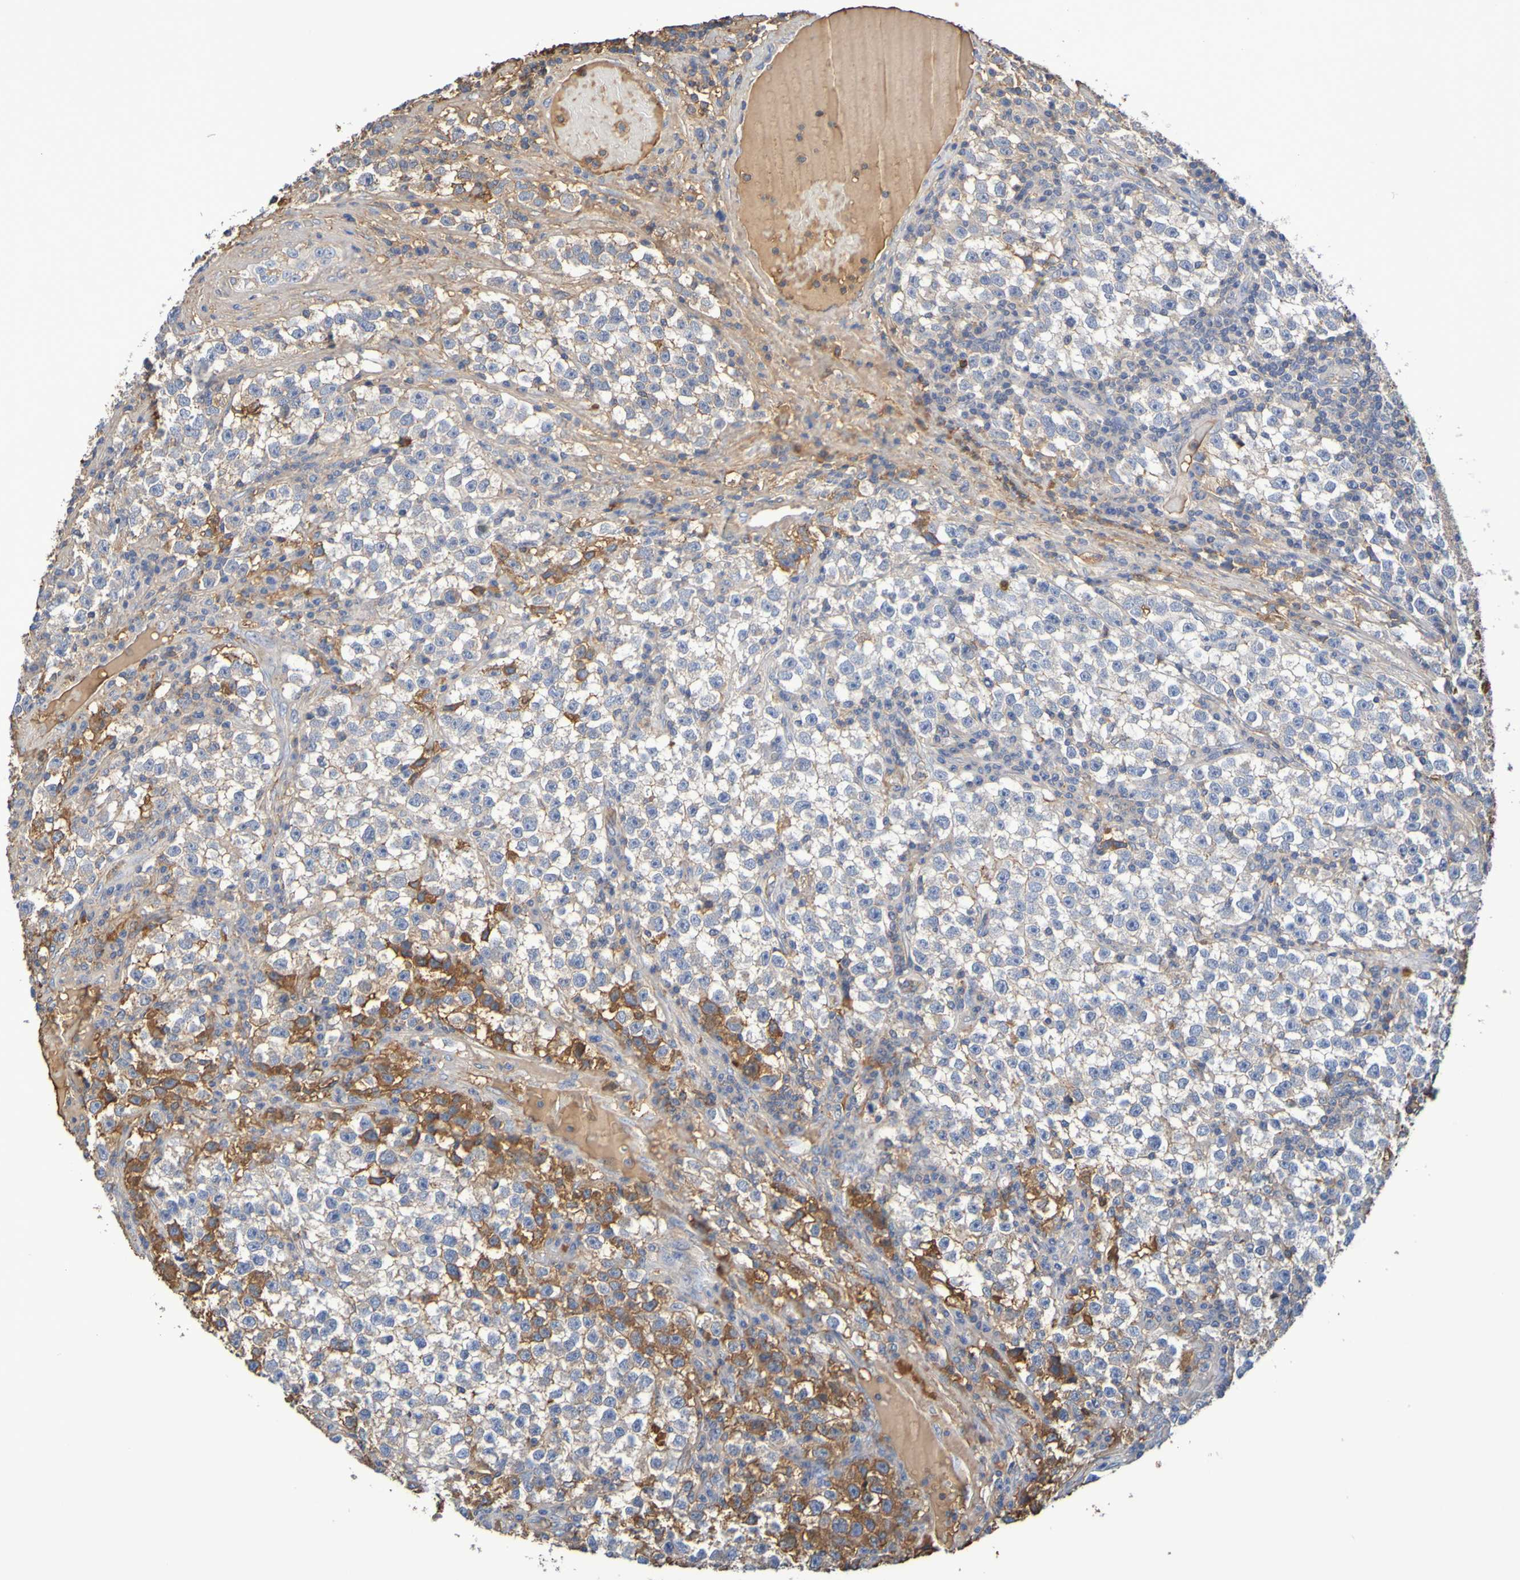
{"staining": {"intensity": "strong", "quantity": "<25%", "location": "cytoplasmic/membranous"}, "tissue": "testis cancer", "cell_type": "Tumor cells", "image_type": "cancer", "snomed": [{"axis": "morphology", "description": "Seminoma, NOS"}, {"axis": "topography", "description": "Testis"}], "caption": "Brown immunohistochemical staining in seminoma (testis) shows strong cytoplasmic/membranous expression in approximately <25% of tumor cells. The protein is shown in brown color, while the nuclei are stained blue.", "gene": "GAB3", "patient": {"sex": "male", "age": 22}}